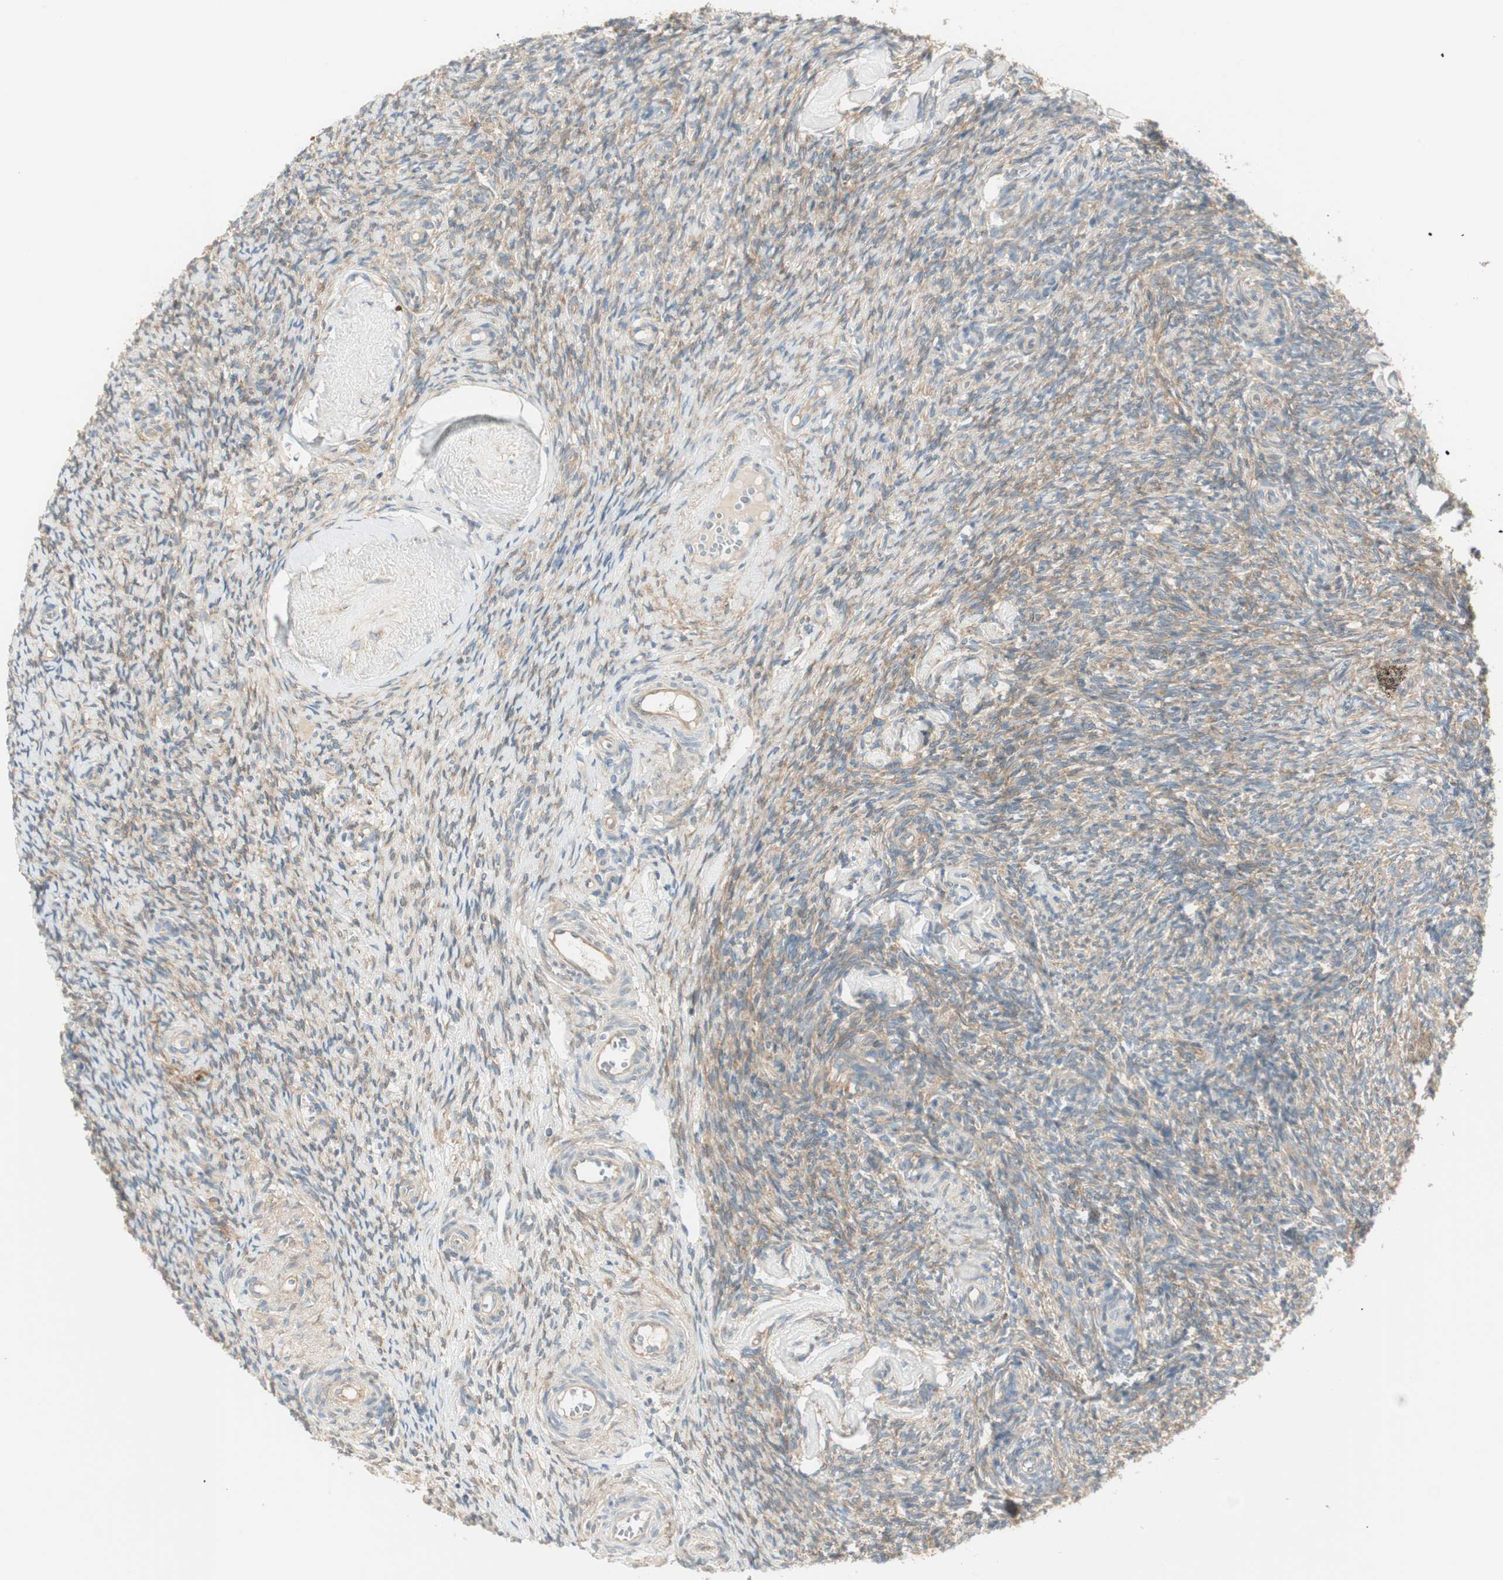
{"staining": {"intensity": "weak", "quantity": "<25%", "location": "cytoplasmic/membranous"}, "tissue": "ovary", "cell_type": "Follicle cells", "image_type": "normal", "snomed": [{"axis": "morphology", "description": "Normal tissue, NOS"}, {"axis": "topography", "description": "Ovary"}], "caption": "This is an immunohistochemistry histopathology image of benign human ovary. There is no expression in follicle cells.", "gene": "STON1", "patient": {"sex": "female", "age": 60}}